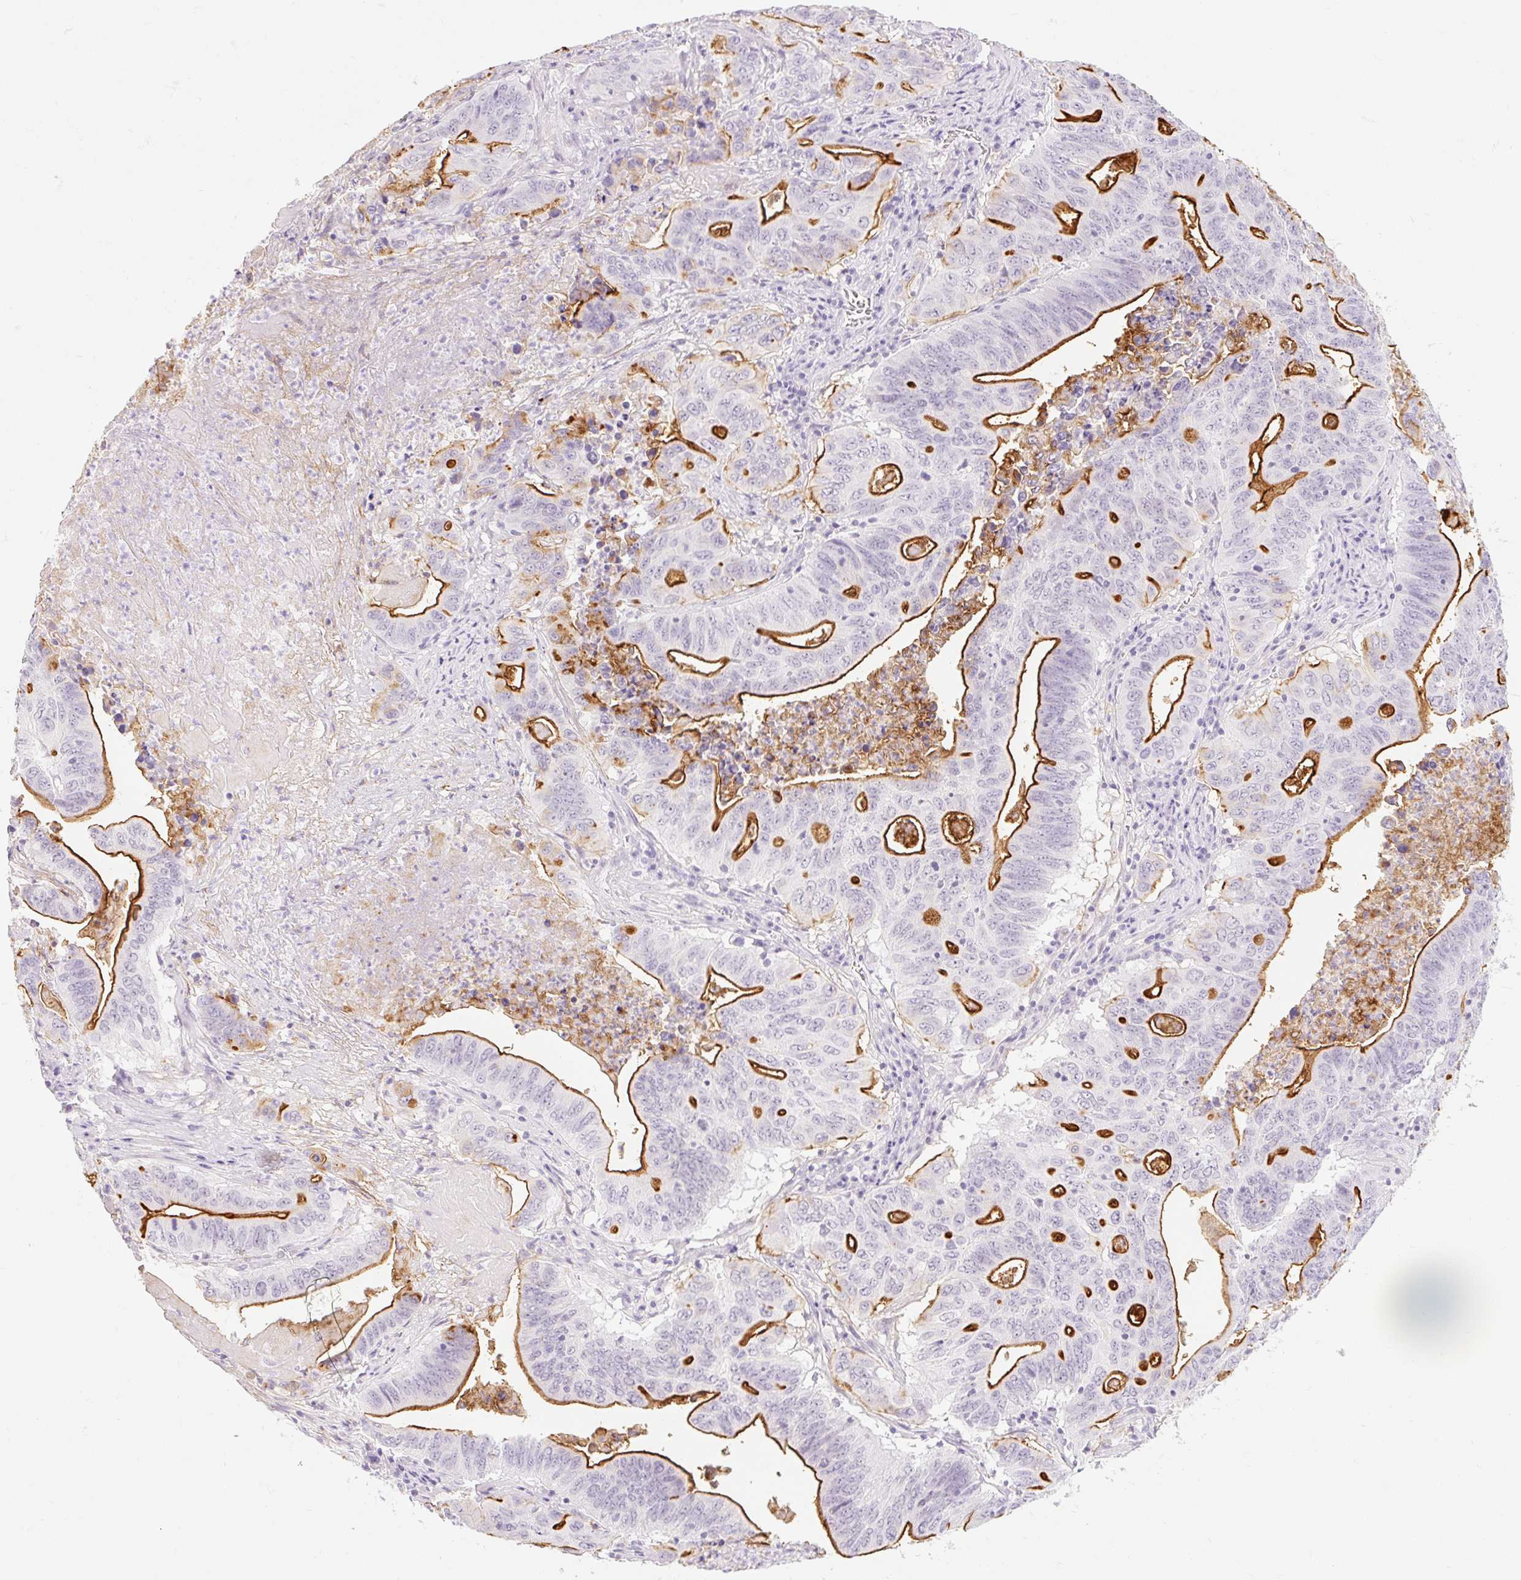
{"staining": {"intensity": "strong", "quantity": "<25%", "location": "cytoplasmic/membranous"}, "tissue": "lung cancer", "cell_type": "Tumor cells", "image_type": "cancer", "snomed": [{"axis": "morphology", "description": "Adenocarcinoma, NOS"}, {"axis": "topography", "description": "Lung"}], "caption": "Strong cytoplasmic/membranous expression is seen in about <25% of tumor cells in lung cancer (adenocarcinoma).", "gene": "TAF1L", "patient": {"sex": "female", "age": 60}}